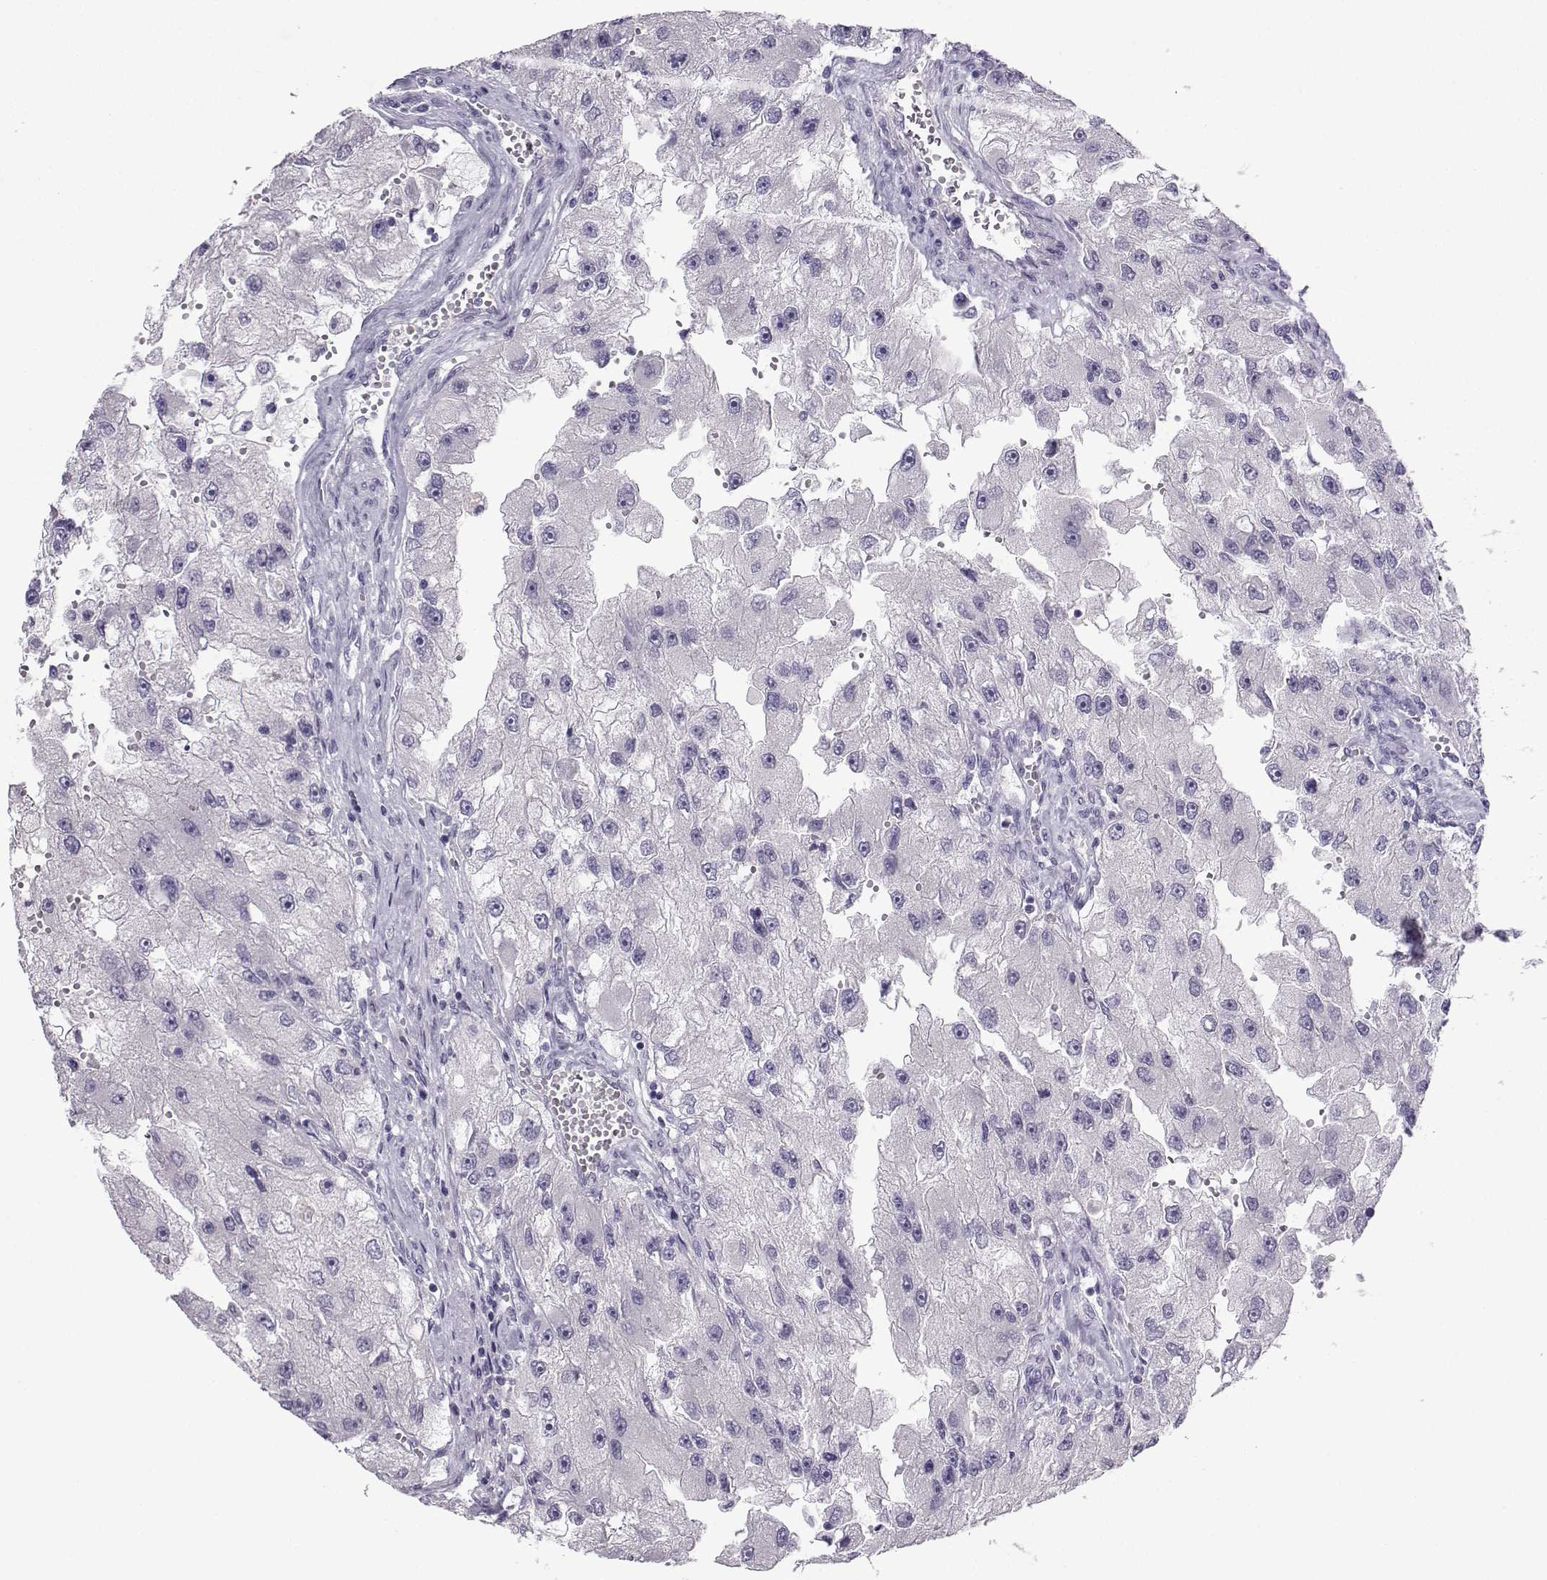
{"staining": {"intensity": "negative", "quantity": "none", "location": "none"}, "tissue": "renal cancer", "cell_type": "Tumor cells", "image_type": "cancer", "snomed": [{"axis": "morphology", "description": "Adenocarcinoma, NOS"}, {"axis": "topography", "description": "Kidney"}], "caption": "Immunohistochemistry (IHC) photomicrograph of human adenocarcinoma (renal) stained for a protein (brown), which shows no positivity in tumor cells.", "gene": "ARMC2", "patient": {"sex": "male", "age": 63}}